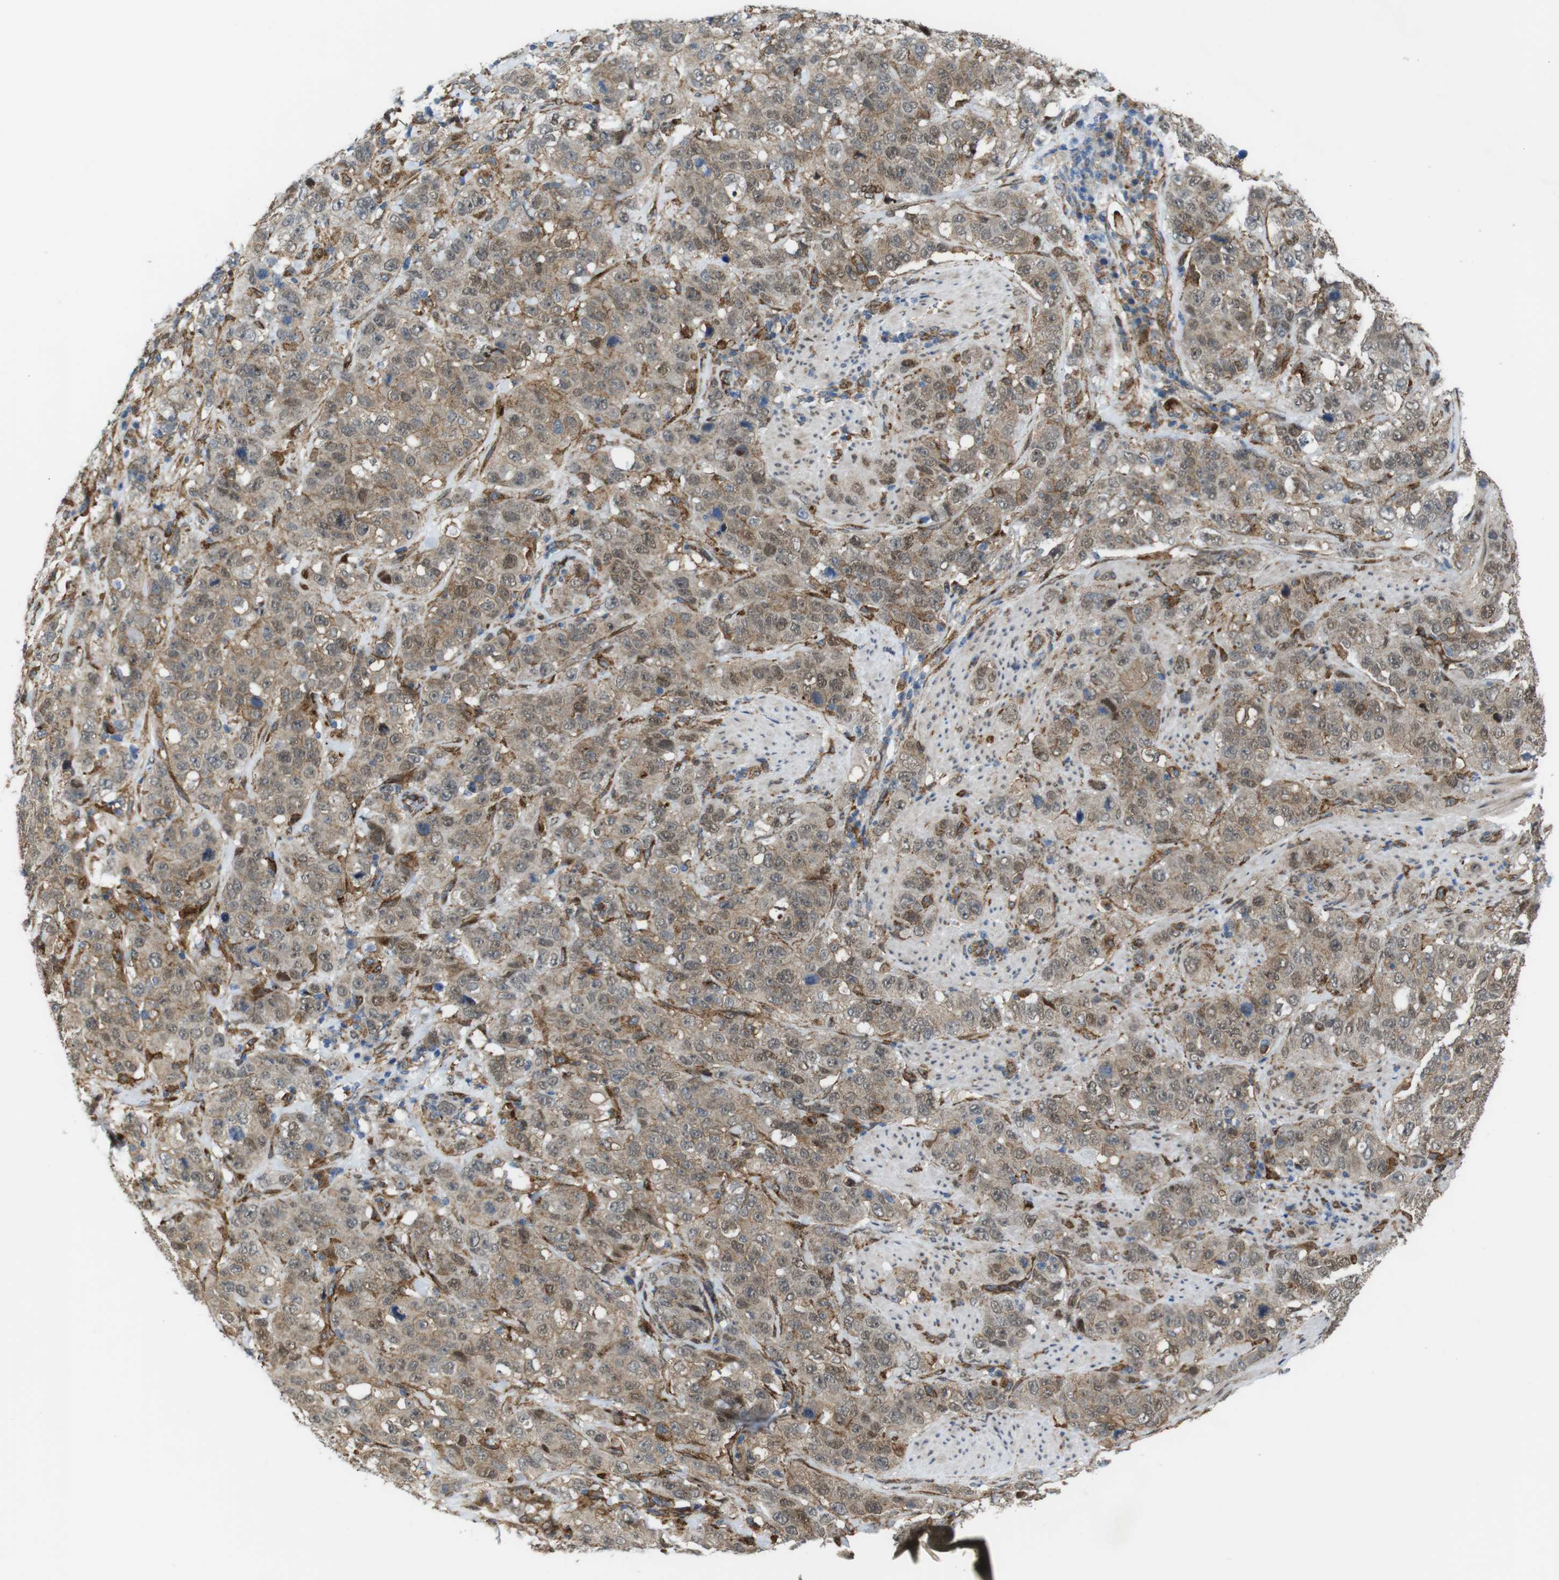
{"staining": {"intensity": "moderate", "quantity": ">75%", "location": "cytoplasmic/membranous"}, "tissue": "stomach cancer", "cell_type": "Tumor cells", "image_type": "cancer", "snomed": [{"axis": "morphology", "description": "Adenocarcinoma, NOS"}, {"axis": "topography", "description": "Stomach"}], "caption": "Stomach adenocarcinoma was stained to show a protein in brown. There is medium levels of moderate cytoplasmic/membranous staining in about >75% of tumor cells.", "gene": "PTGER4", "patient": {"sex": "male", "age": 48}}